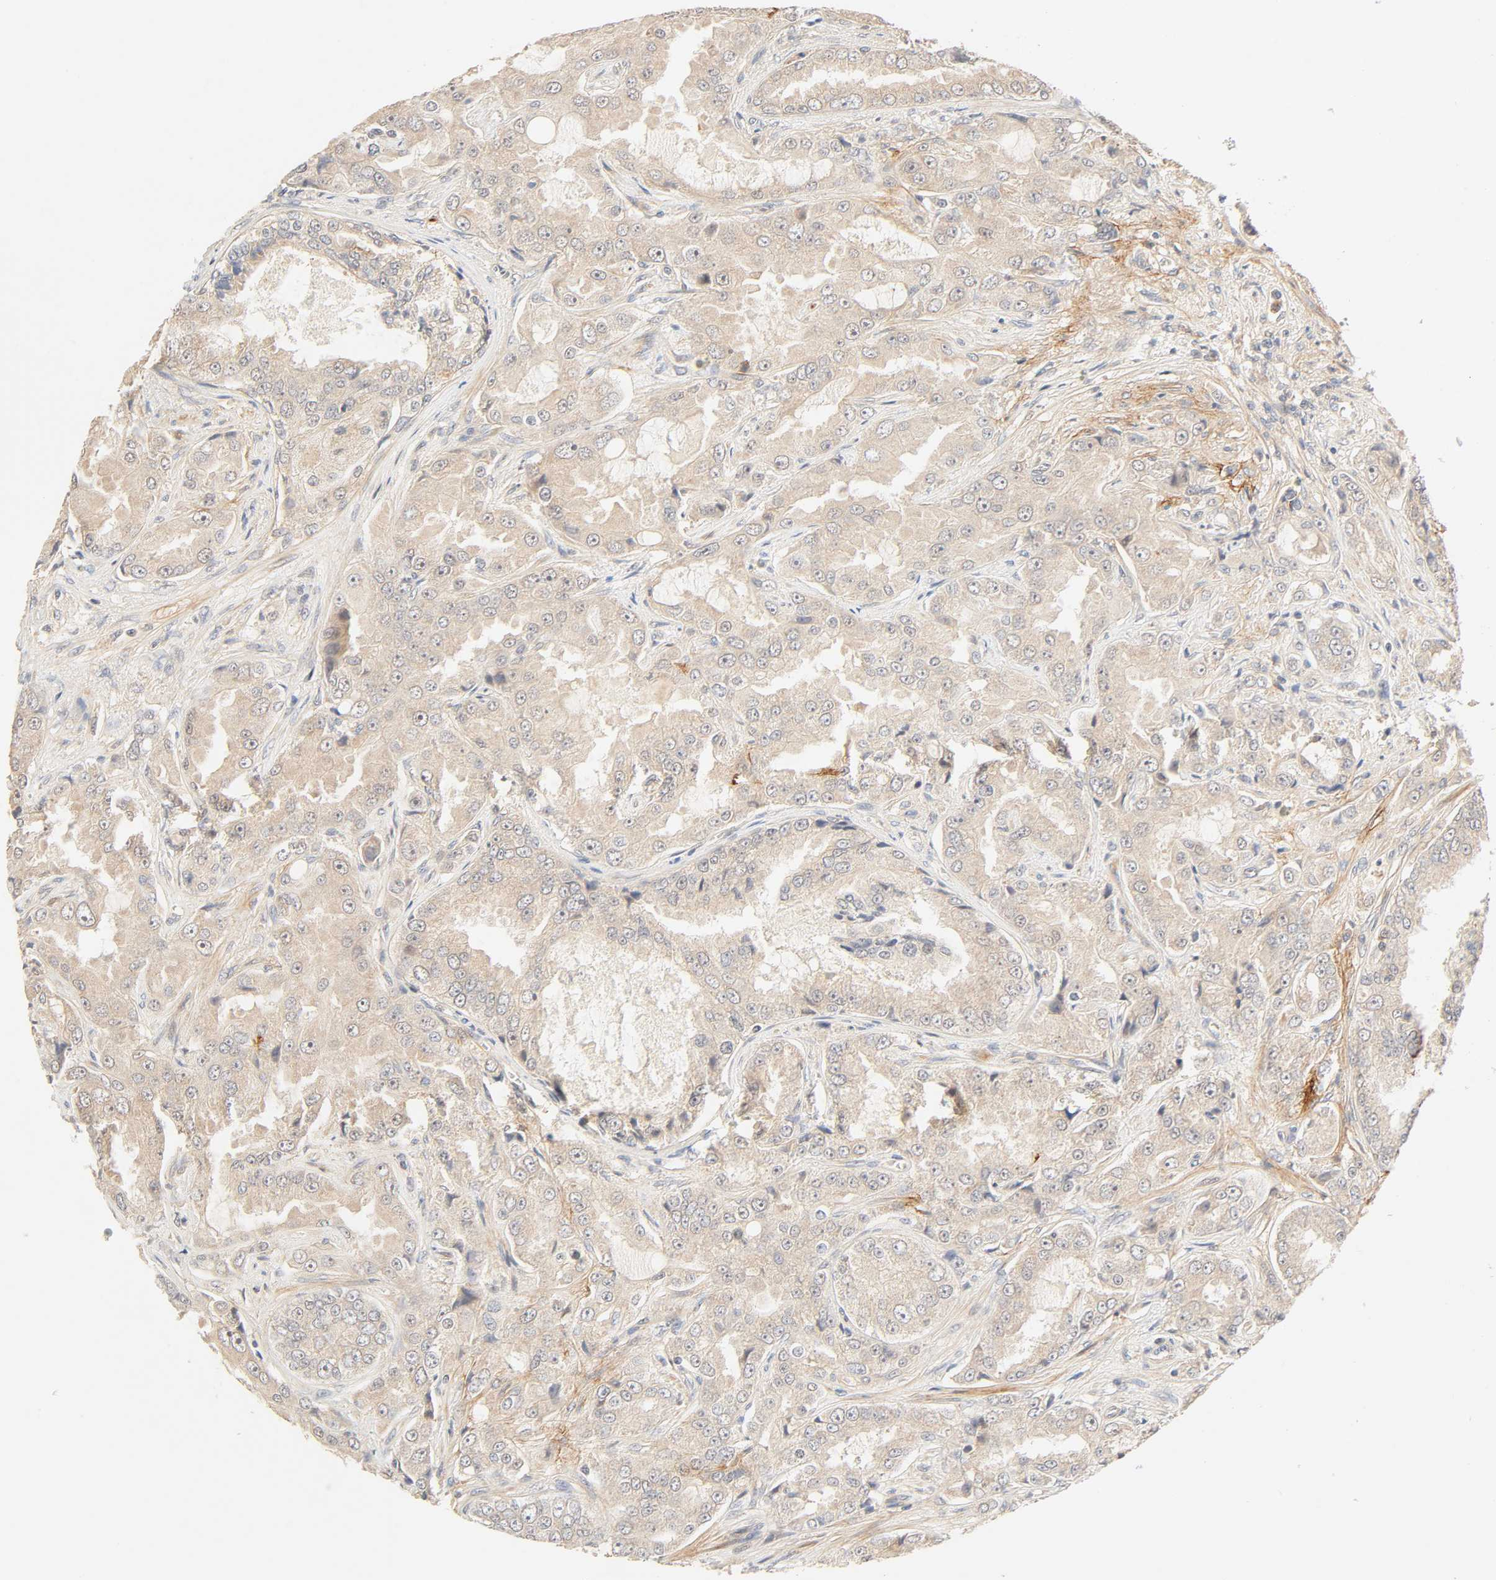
{"staining": {"intensity": "weak", "quantity": "<25%", "location": "cytoplasmic/membranous"}, "tissue": "prostate cancer", "cell_type": "Tumor cells", "image_type": "cancer", "snomed": [{"axis": "morphology", "description": "Adenocarcinoma, High grade"}, {"axis": "topography", "description": "Prostate"}], "caption": "Photomicrograph shows no protein positivity in tumor cells of prostate cancer tissue.", "gene": "CACNA1G", "patient": {"sex": "male", "age": 73}}